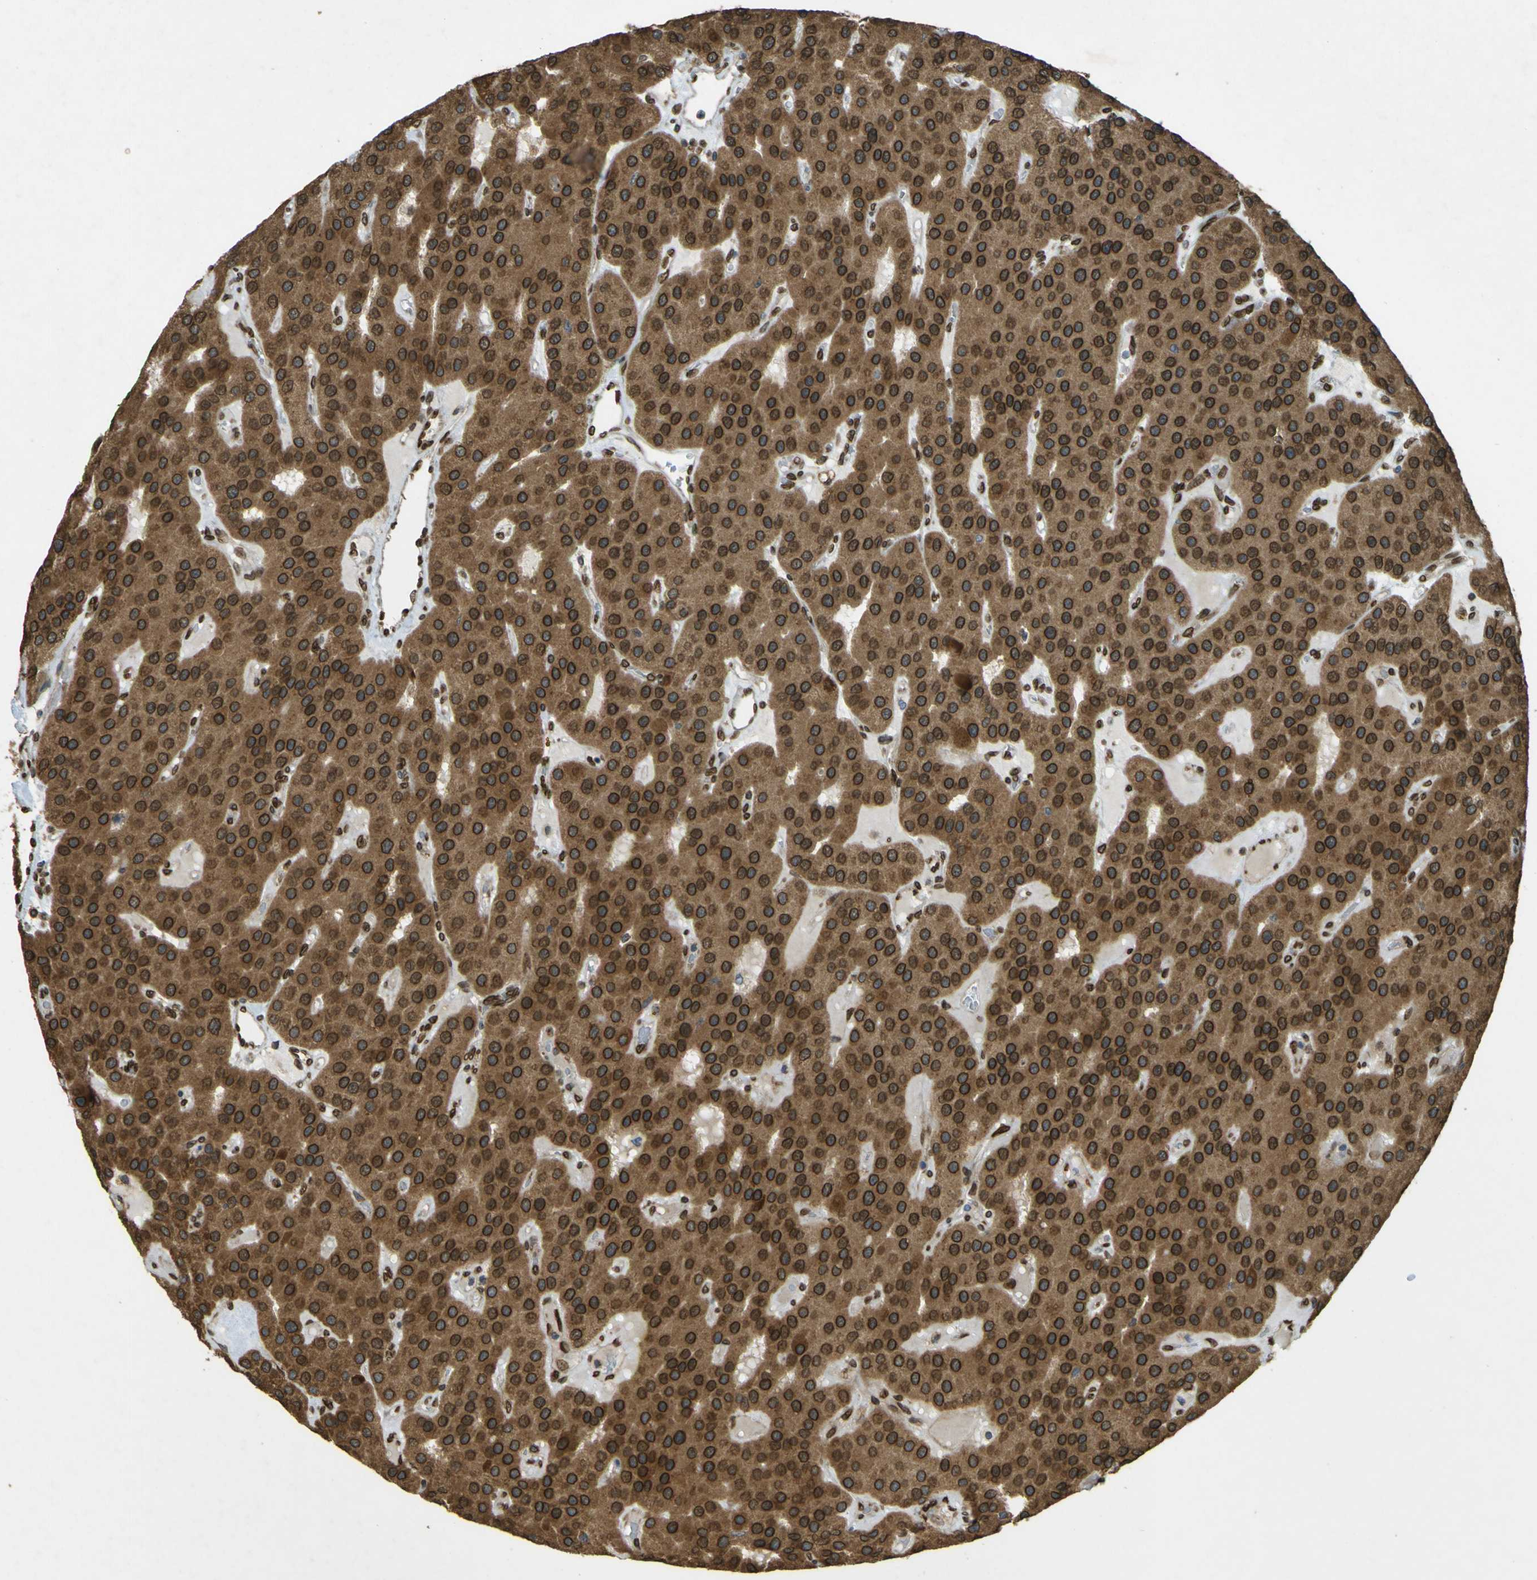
{"staining": {"intensity": "strong", "quantity": ">75%", "location": "cytoplasmic/membranous,nuclear"}, "tissue": "parathyroid gland", "cell_type": "Glandular cells", "image_type": "normal", "snomed": [{"axis": "morphology", "description": "Normal tissue, NOS"}, {"axis": "morphology", "description": "Adenoma, NOS"}, {"axis": "topography", "description": "Parathyroid gland"}], "caption": "Strong cytoplasmic/membranous,nuclear positivity for a protein is identified in about >75% of glandular cells of unremarkable parathyroid gland using immunohistochemistry.", "gene": "GALNT1", "patient": {"sex": "female", "age": 86}}